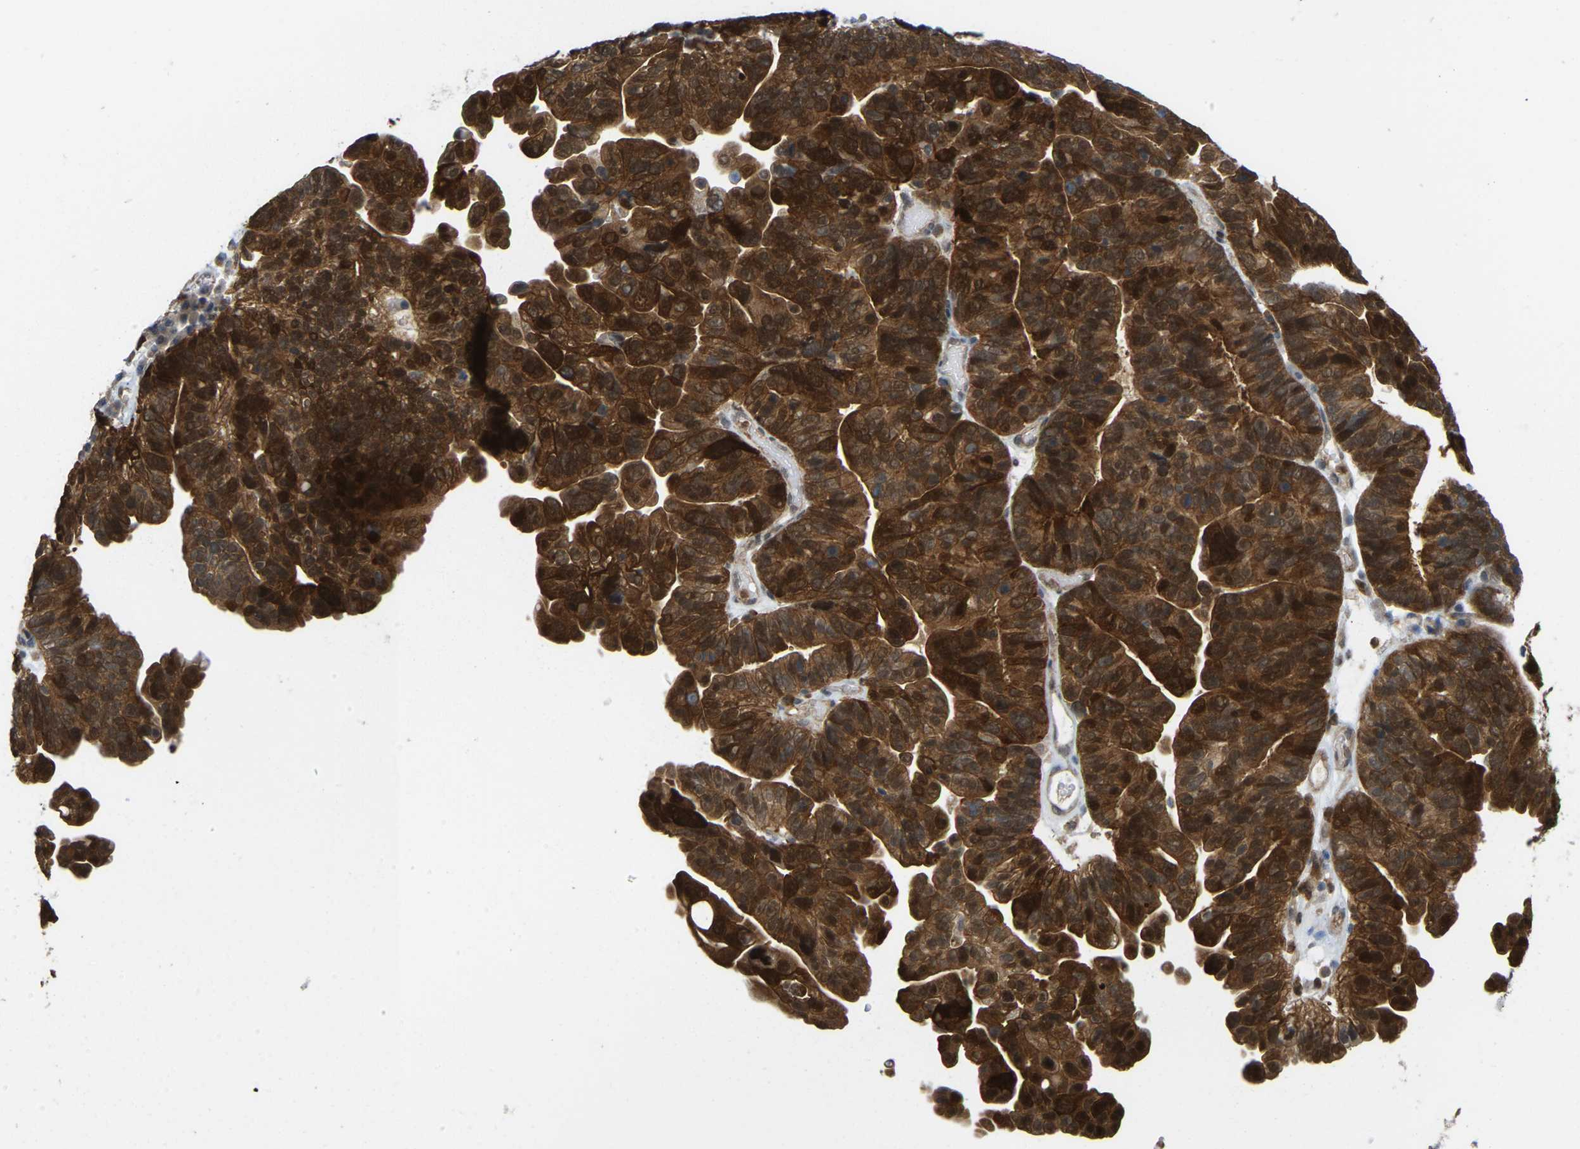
{"staining": {"intensity": "strong", "quantity": ">75%", "location": "cytoplasmic/membranous"}, "tissue": "ovarian cancer", "cell_type": "Tumor cells", "image_type": "cancer", "snomed": [{"axis": "morphology", "description": "Cystadenocarcinoma, serous, NOS"}, {"axis": "topography", "description": "Ovary"}], "caption": "Approximately >75% of tumor cells in ovarian serous cystadenocarcinoma reveal strong cytoplasmic/membranous protein expression as visualized by brown immunohistochemical staining.", "gene": "SERPINB5", "patient": {"sex": "female", "age": 56}}